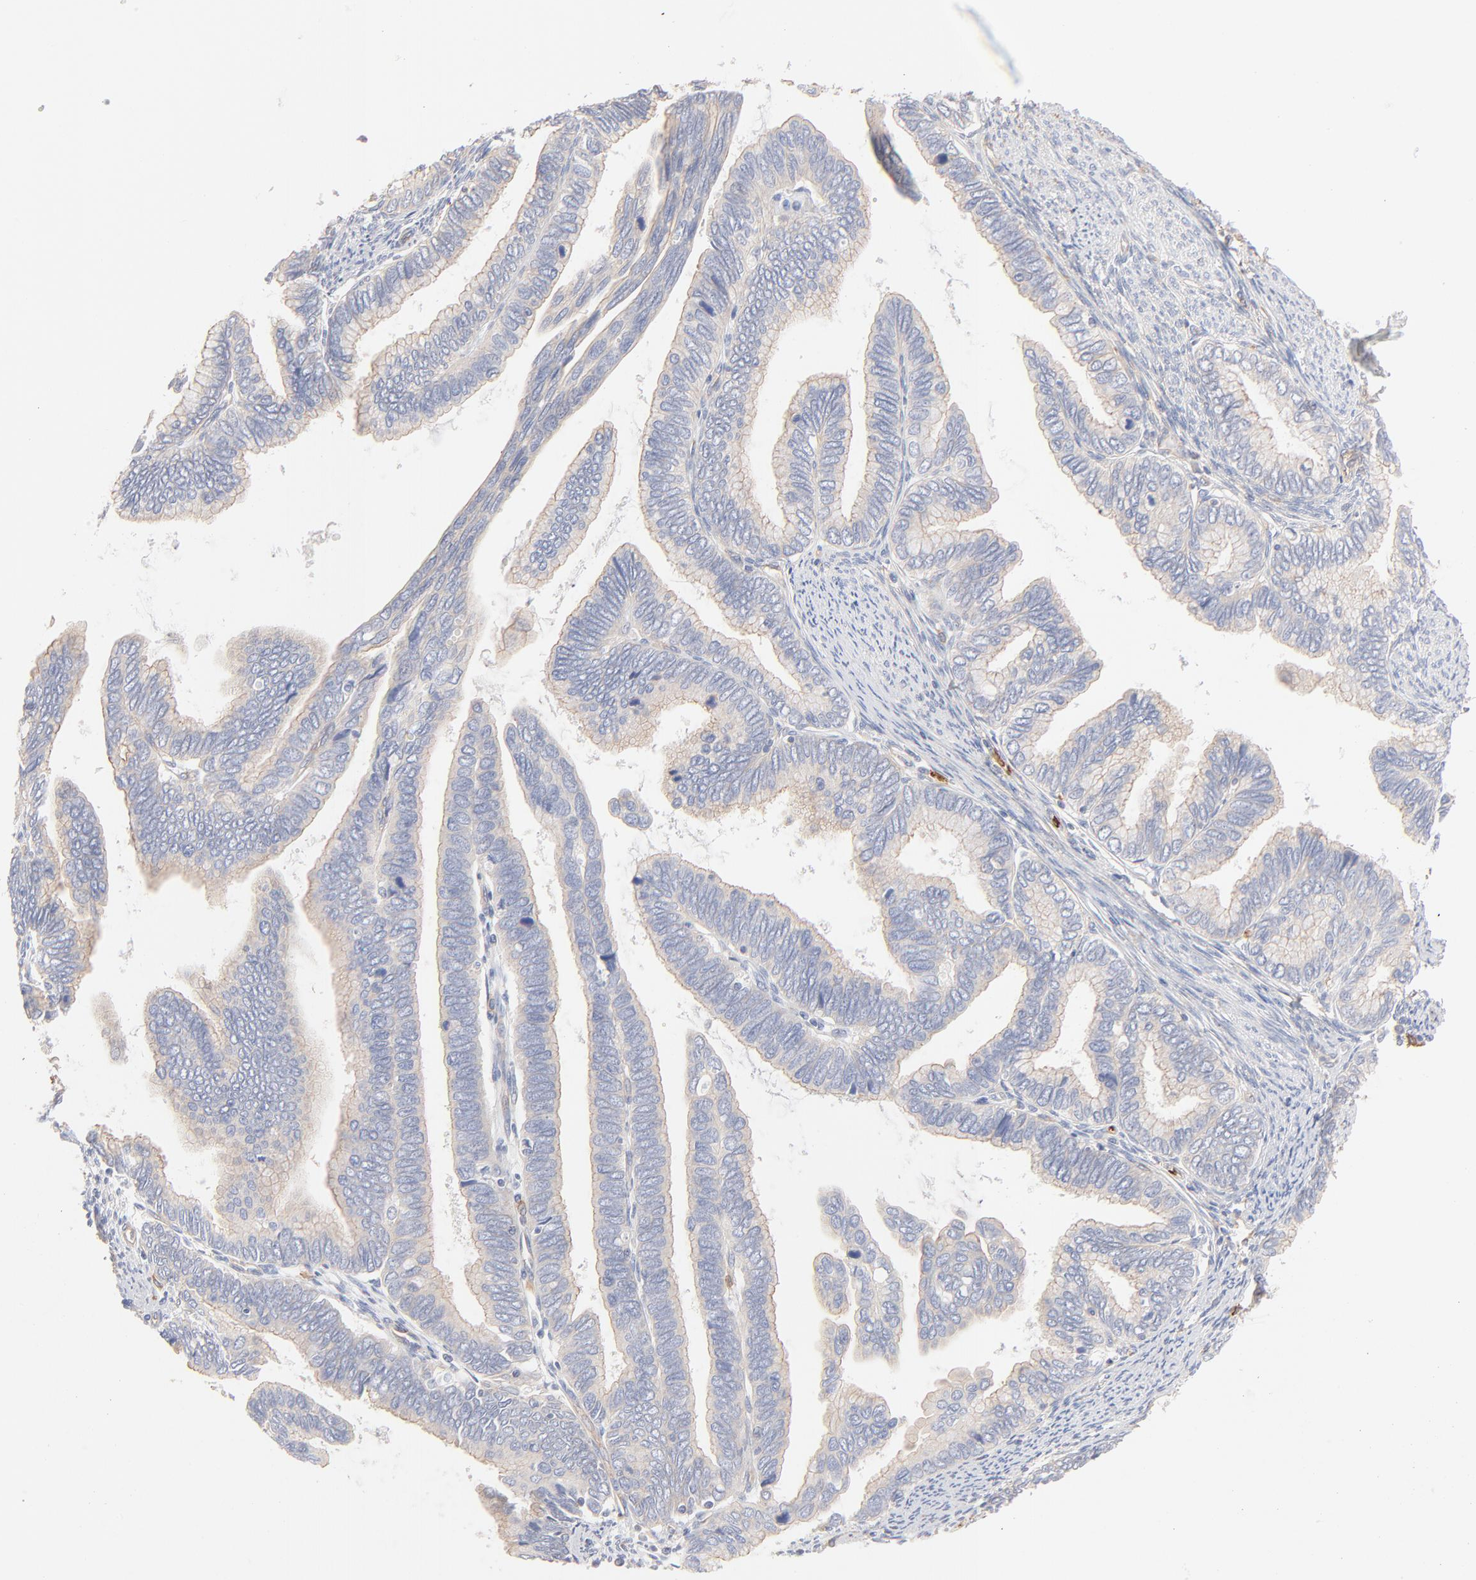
{"staining": {"intensity": "negative", "quantity": "none", "location": "none"}, "tissue": "cervical cancer", "cell_type": "Tumor cells", "image_type": "cancer", "snomed": [{"axis": "morphology", "description": "Adenocarcinoma, NOS"}, {"axis": "topography", "description": "Cervix"}], "caption": "This is an IHC image of cervical cancer. There is no staining in tumor cells.", "gene": "SPTB", "patient": {"sex": "female", "age": 49}}